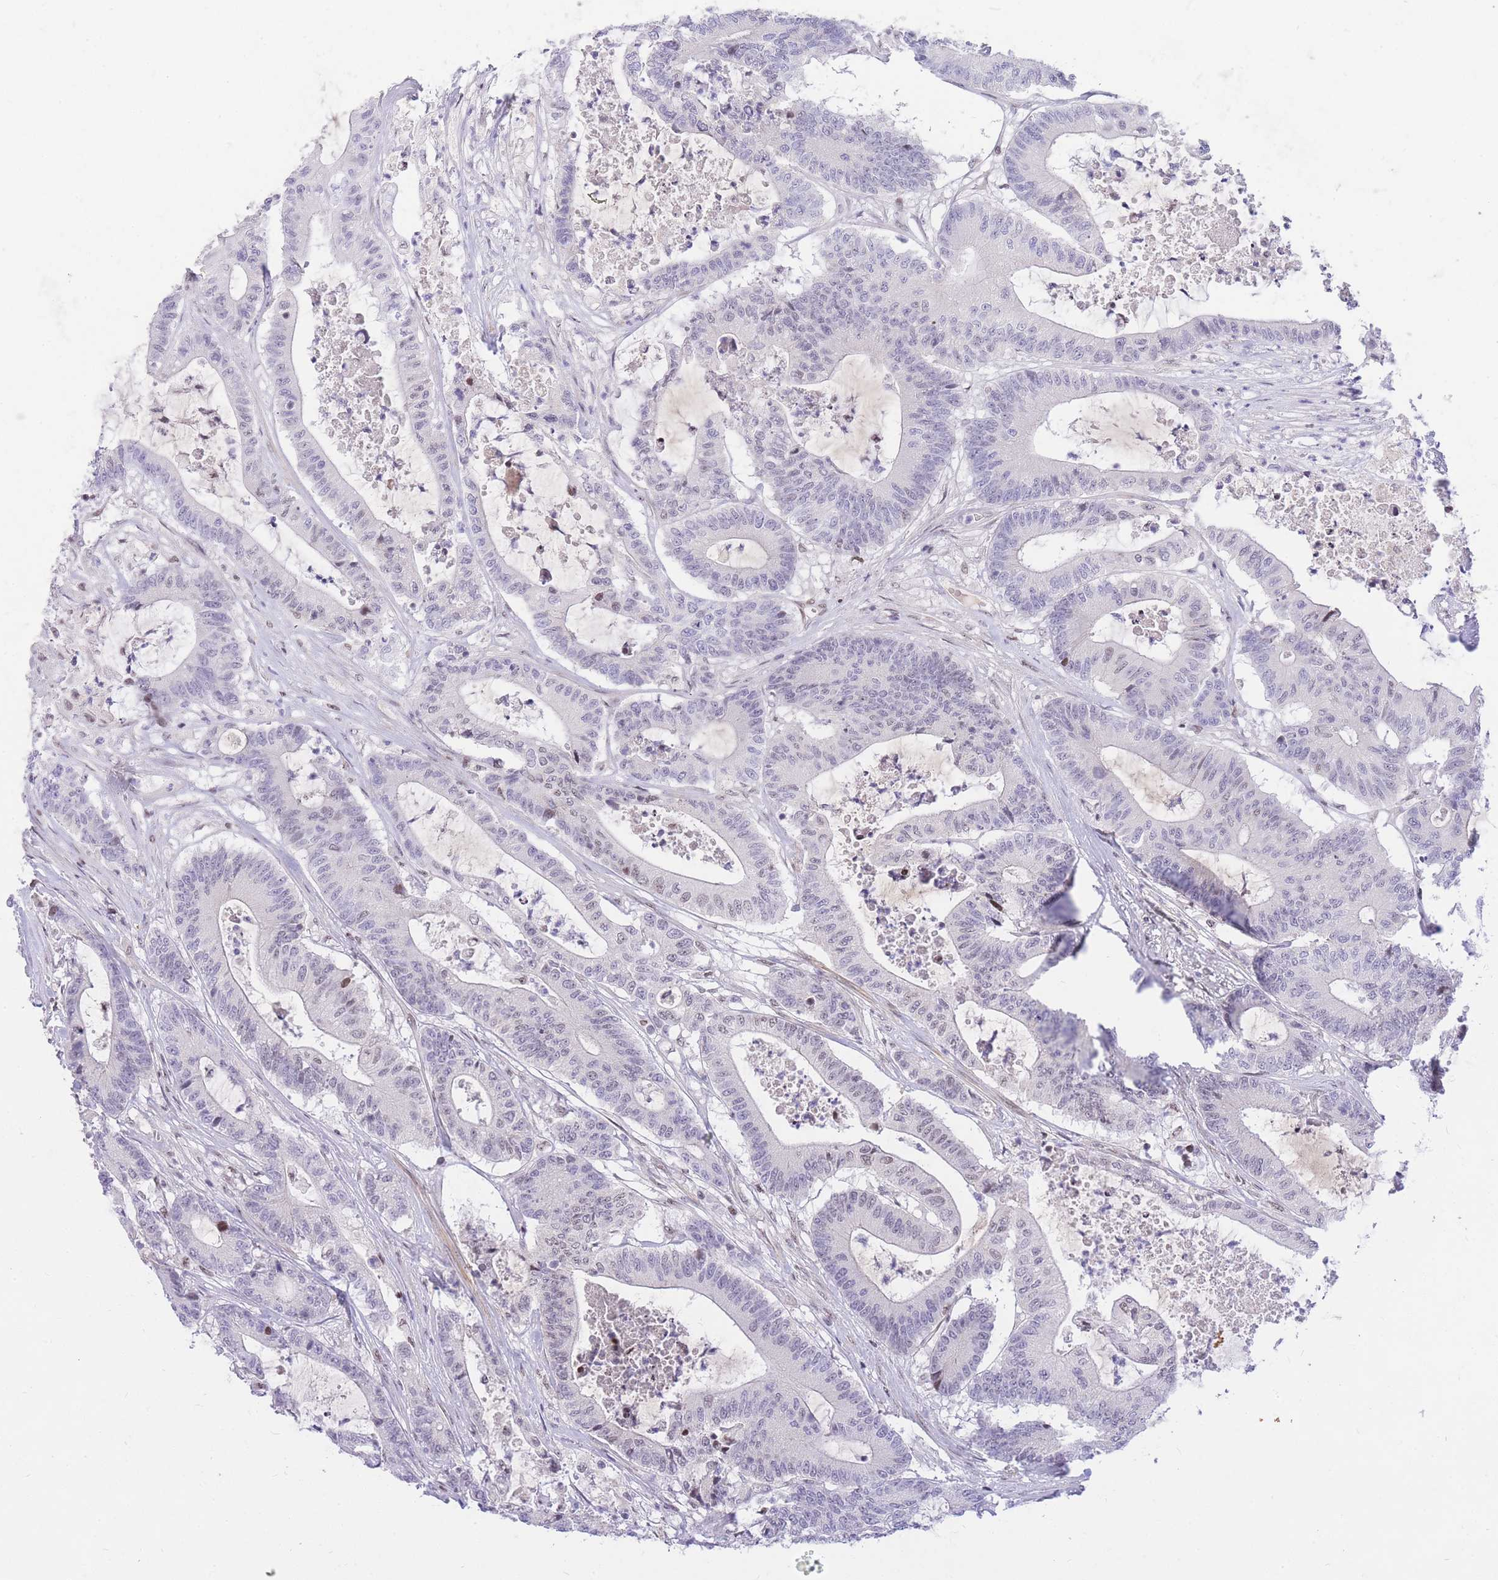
{"staining": {"intensity": "weak", "quantity": "<25%", "location": "nuclear"}, "tissue": "colorectal cancer", "cell_type": "Tumor cells", "image_type": "cancer", "snomed": [{"axis": "morphology", "description": "Adenocarcinoma, NOS"}, {"axis": "topography", "description": "Colon"}], "caption": "Immunohistochemistry image of human adenocarcinoma (colorectal) stained for a protein (brown), which demonstrates no positivity in tumor cells.", "gene": "TLE2", "patient": {"sex": "female", "age": 84}}